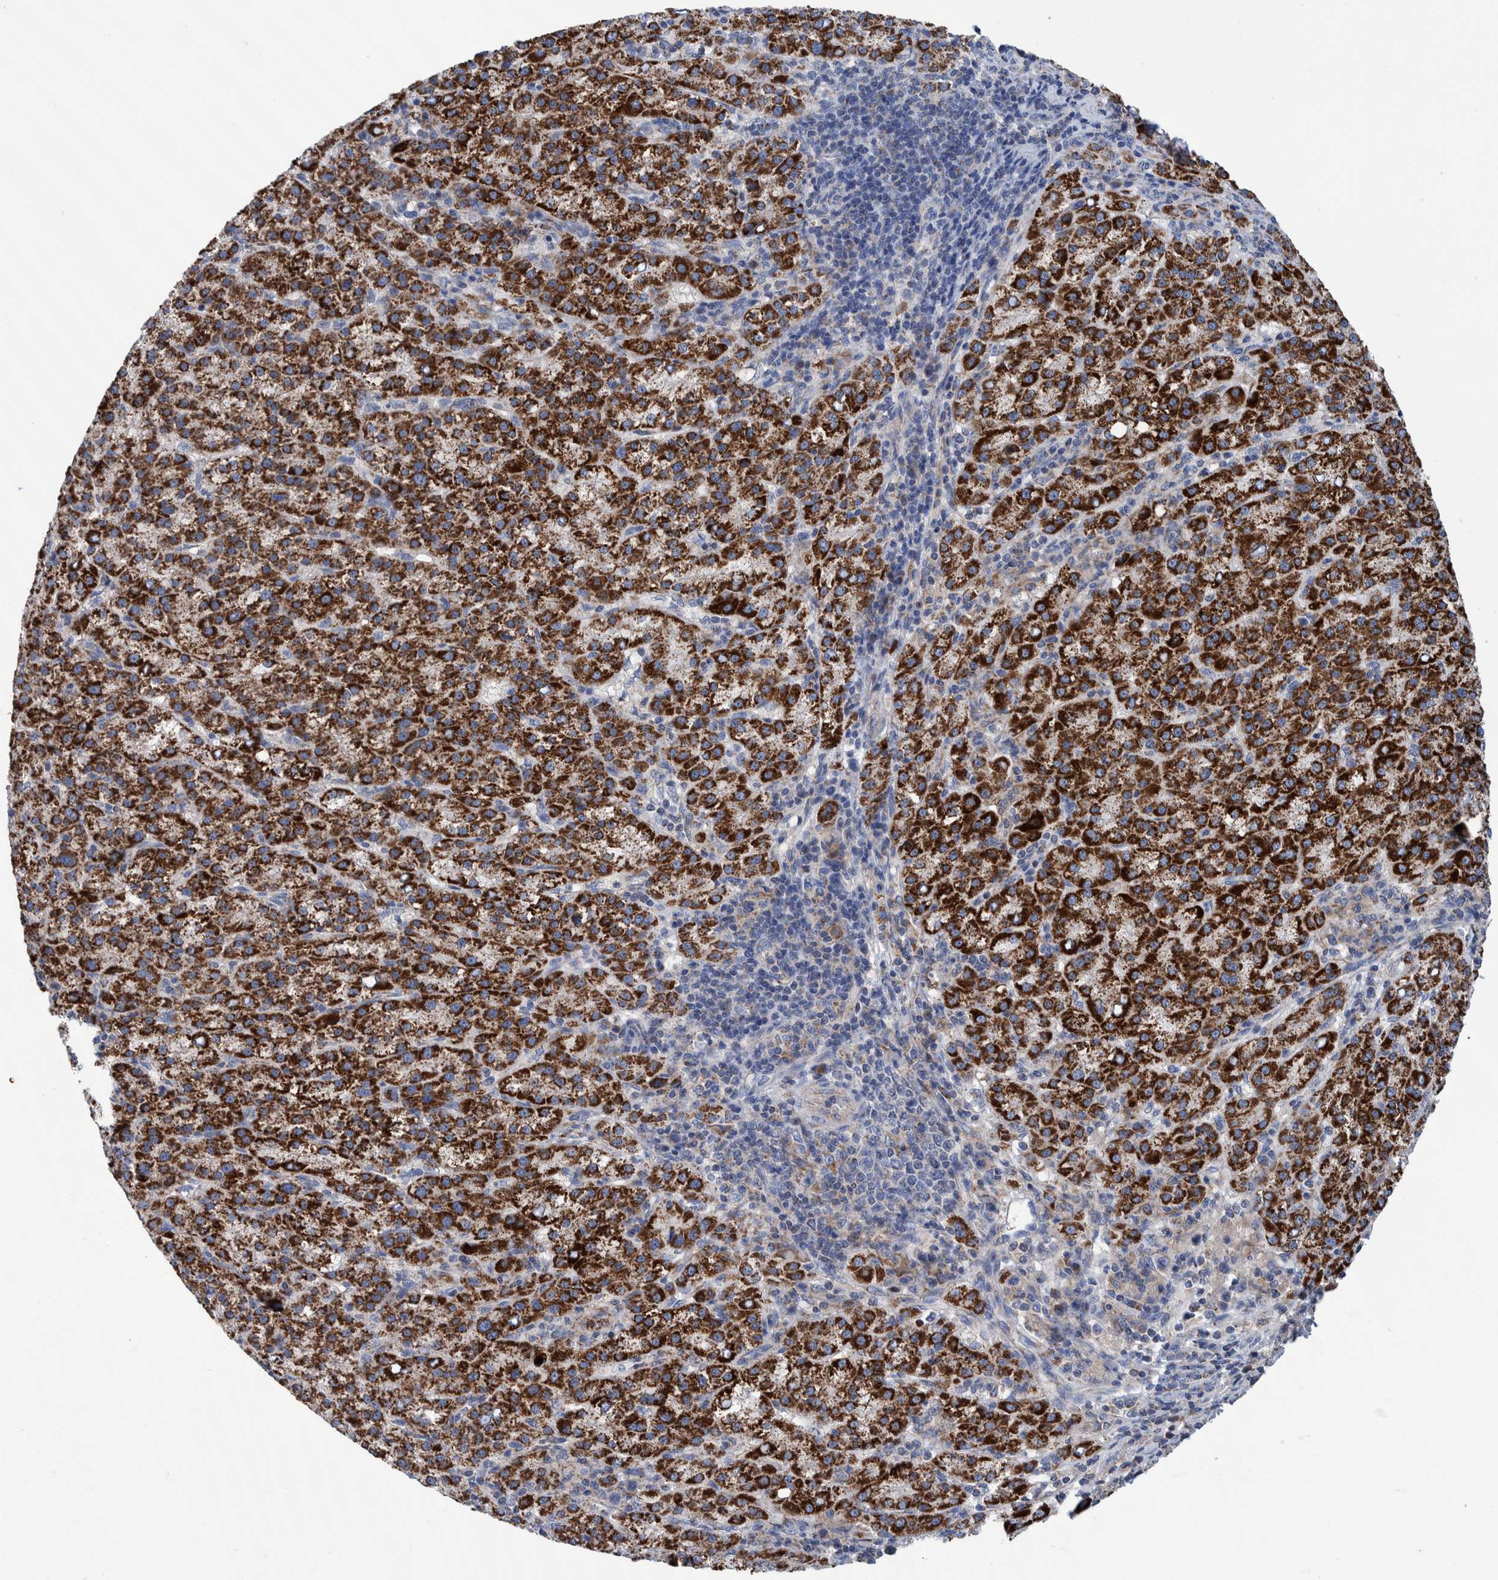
{"staining": {"intensity": "strong", "quantity": ">75%", "location": "cytoplasmic/membranous"}, "tissue": "liver cancer", "cell_type": "Tumor cells", "image_type": "cancer", "snomed": [{"axis": "morphology", "description": "Carcinoma, Hepatocellular, NOS"}, {"axis": "topography", "description": "Liver"}], "caption": "An immunohistochemistry micrograph of neoplastic tissue is shown. Protein staining in brown labels strong cytoplasmic/membranous positivity in hepatocellular carcinoma (liver) within tumor cells. Using DAB (3,3'-diaminobenzidine) (brown) and hematoxylin (blue) stains, captured at high magnification using brightfield microscopy.", "gene": "DECR1", "patient": {"sex": "female", "age": 58}}